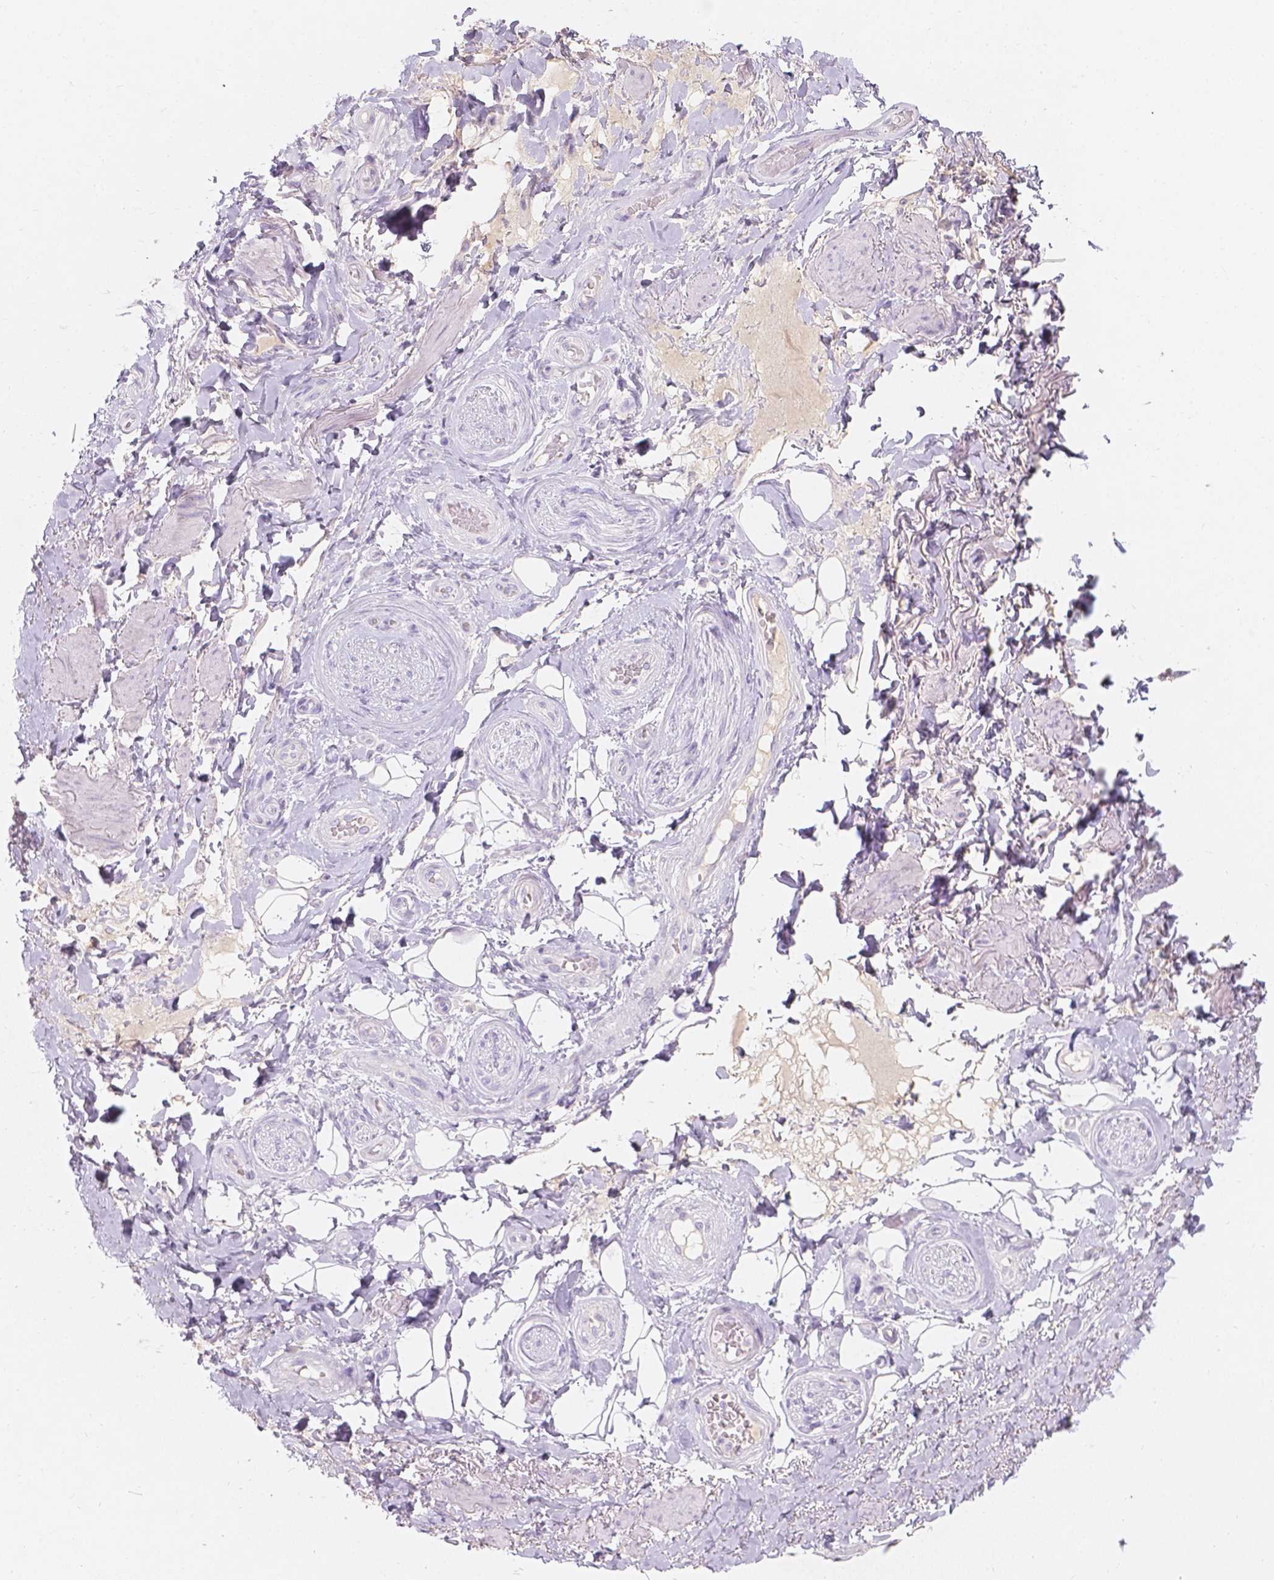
{"staining": {"intensity": "negative", "quantity": "none", "location": "none"}, "tissue": "adipose tissue", "cell_type": "Adipocytes", "image_type": "normal", "snomed": [{"axis": "morphology", "description": "Normal tissue, NOS"}, {"axis": "topography", "description": "Anal"}, {"axis": "topography", "description": "Peripheral nerve tissue"}], "caption": "This histopathology image is of normal adipose tissue stained with immunohistochemistry to label a protein in brown with the nuclei are counter-stained blue. There is no expression in adipocytes. The staining was performed using DAB to visualize the protein expression in brown, while the nuclei were stained in blue with hematoxylin (Magnification: 20x).", "gene": "GAL3ST2", "patient": {"sex": "male", "age": 53}}